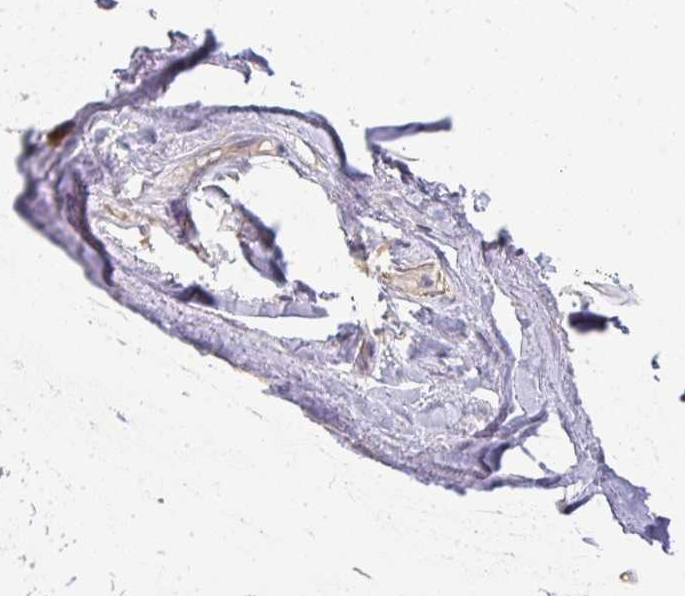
{"staining": {"intensity": "weak", "quantity": "25%-75%", "location": "cytoplasmic/membranous"}, "tissue": "adipose tissue", "cell_type": "Adipocytes", "image_type": "normal", "snomed": [{"axis": "morphology", "description": "Normal tissue, NOS"}, {"axis": "topography", "description": "Cartilage tissue"}, {"axis": "topography", "description": "Bronchus"}], "caption": "Protein expression analysis of unremarkable human adipose tissue reveals weak cytoplasmic/membranous expression in approximately 25%-75% of adipocytes.", "gene": "SLC35B3", "patient": {"sex": "male", "age": 64}}